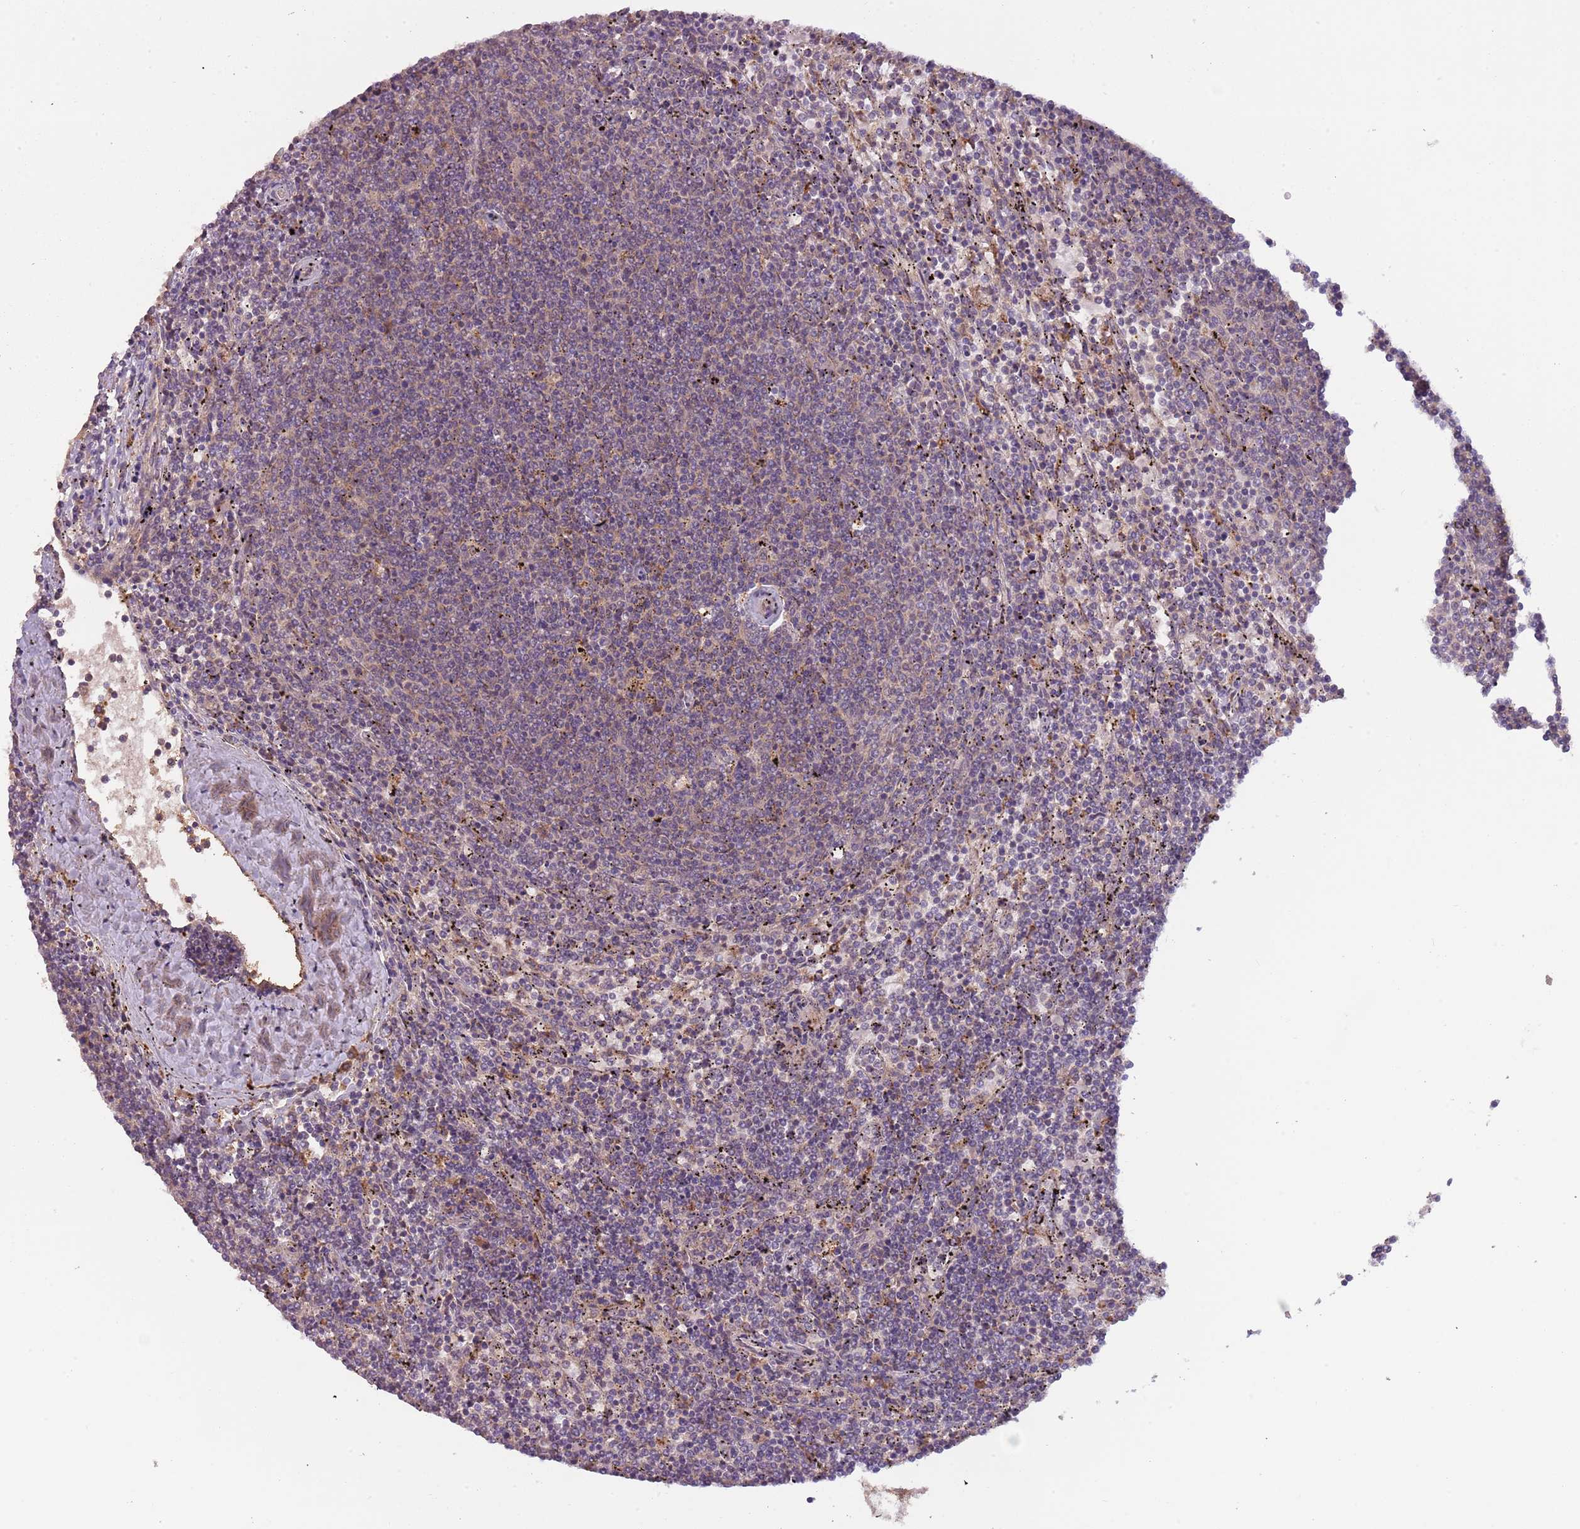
{"staining": {"intensity": "negative", "quantity": "none", "location": "none"}, "tissue": "lymphoma", "cell_type": "Tumor cells", "image_type": "cancer", "snomed": [{"axis": "morphology", "description": "Malignant lymphoma, non-Hodgkin's type, Low grade"}, {"axis": "topography", "description": "Spleen"}], "caption": "The image reveals no significant expression in tumor cells of low-grade malignant lymphoma, non-Hodgkin's type.", "gene": "FECH", "patient": {"sex": "female", "age": 50}}